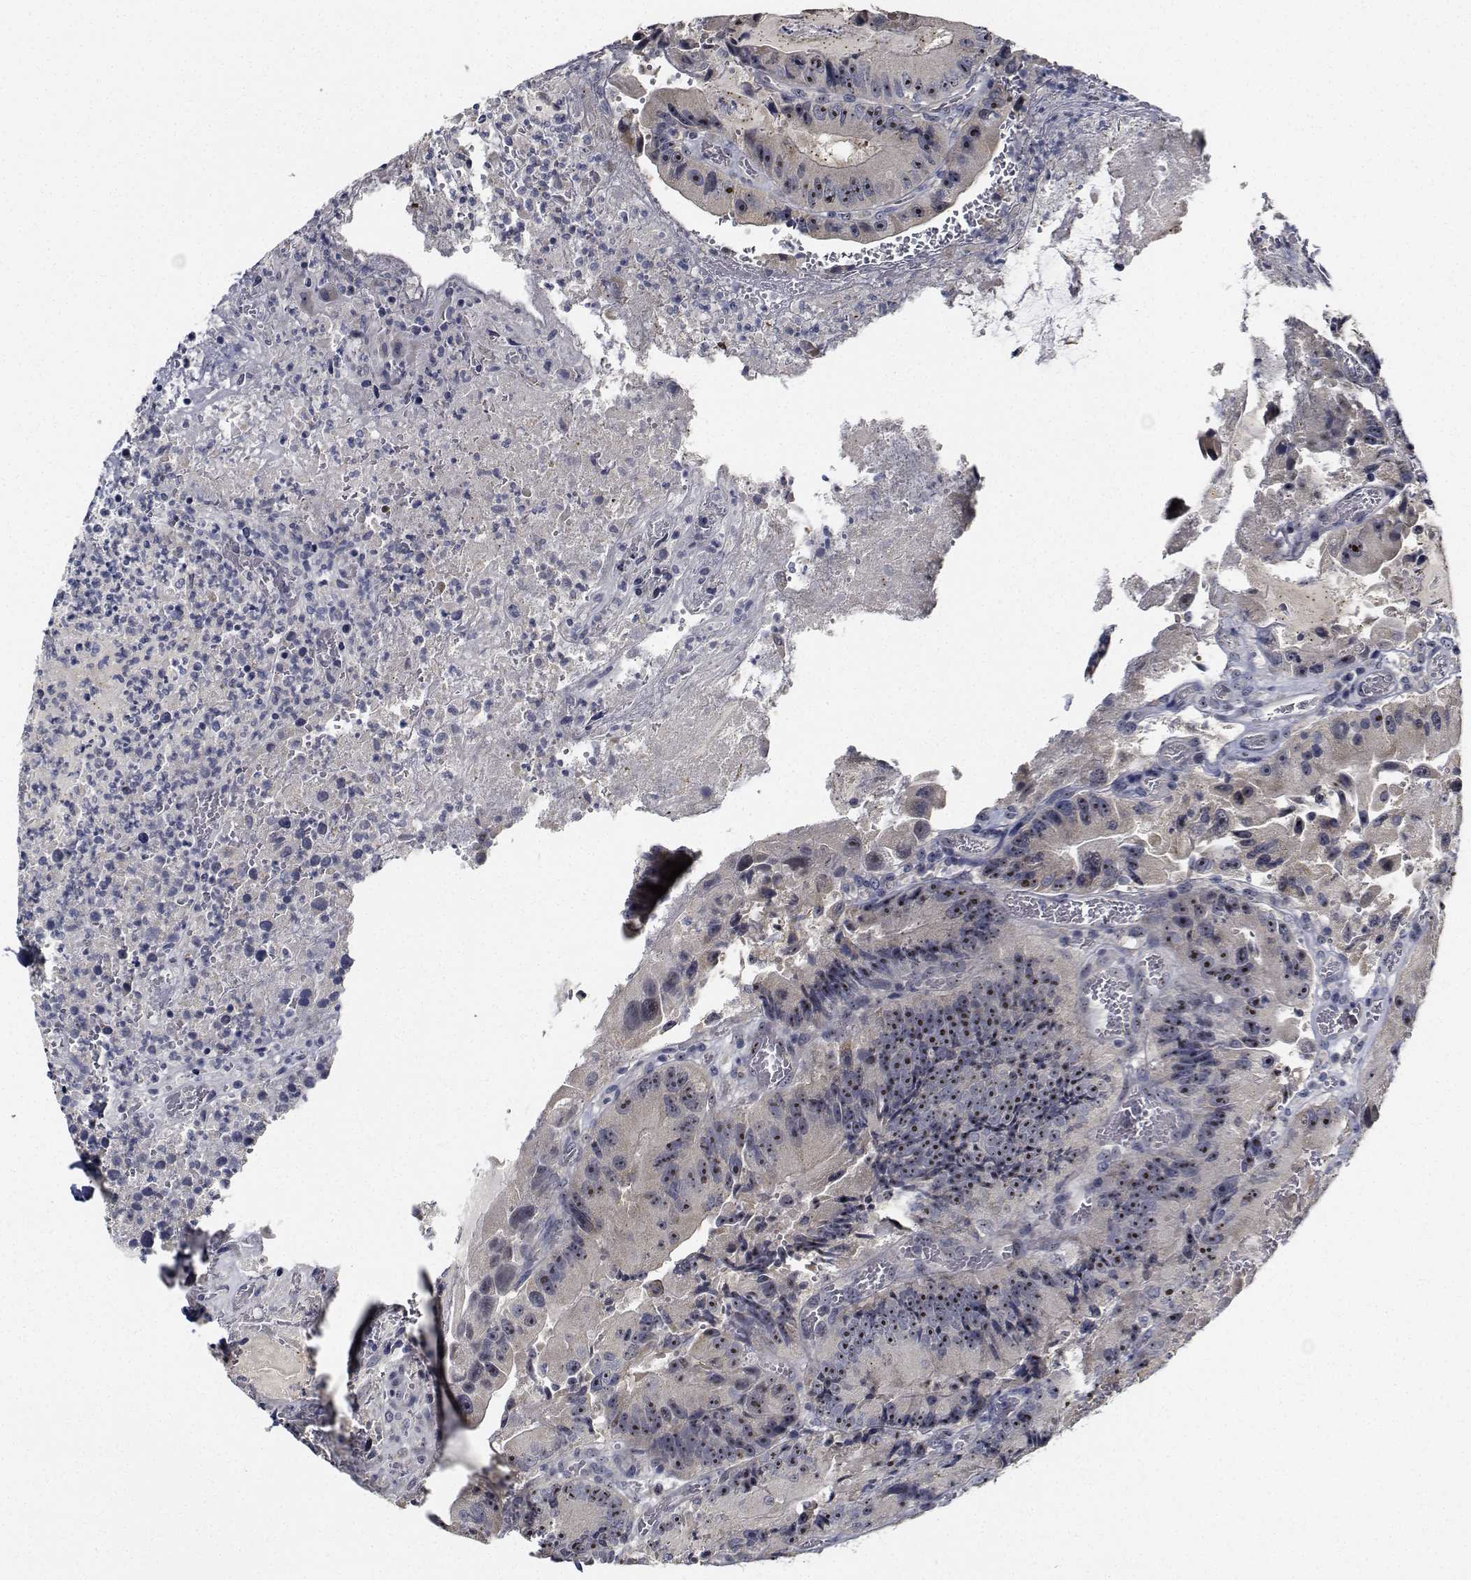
{"staining": {"intensity": "strong", "quantity": ">75%", "location": "nuclear"}, "tissue": "colorectal cancer", "cell_type": "Tumor cells", "image_type": "cancer", "snomed": [{"axis": "morphology", "description": "Adenocarcinoma, NOS"}, {"axis": "topography", "description": "Colon"}], "caption": "Colorectal cancer (adenocarcinoma) was stained to show a protein in brown. There is high levels of strong nuclear expression in about >75% of tumor cells. Using DAB (3,3'-diaminobenzidine) (brown) and hematoxylin (blue) stains, captured at high magnification using brightfield microscopy.", "gene": "NVL", "patient": {"sex": "female", "age": 86}}